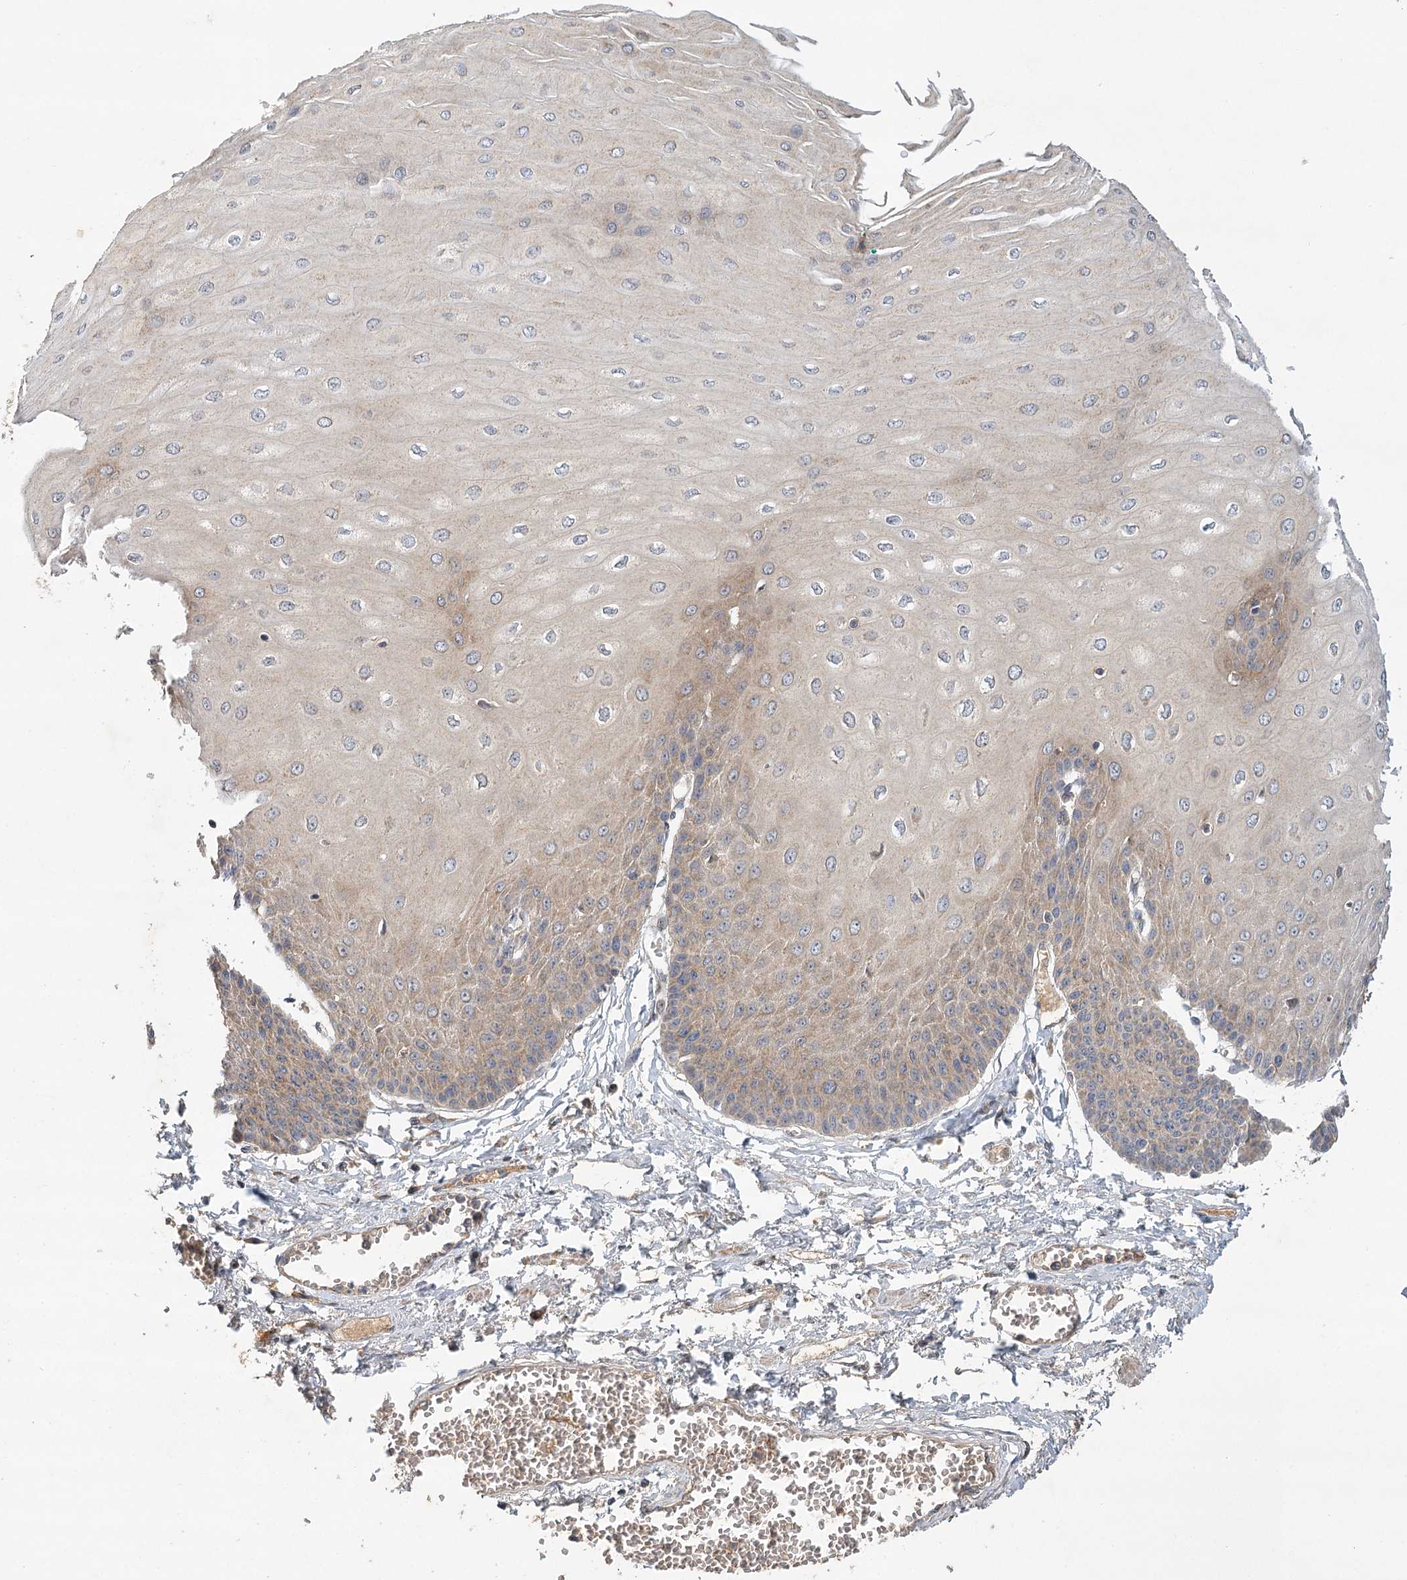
{"staining": {"intensity": "weak", "quantity": "25%-75%", "location": "cytoplasmic/membranous"}, "tissue": "esophagus", "cell_type": "Squamous epithelial cells", "image_type": "normal", "snomed": [{"axis": "morphology", "description": "Normal tissue, NOS"}, {"axis": "topography", "description": "Esophagus"}], "caption": "This image displays immunohistochemistry staining of unremarkable esophagus, with low weak cytoplasmic/membranous staining in about 25%-75% of squamous epithelial cells.", "gene": "LSS", "patient": {"sex": "male", "age": 60}}